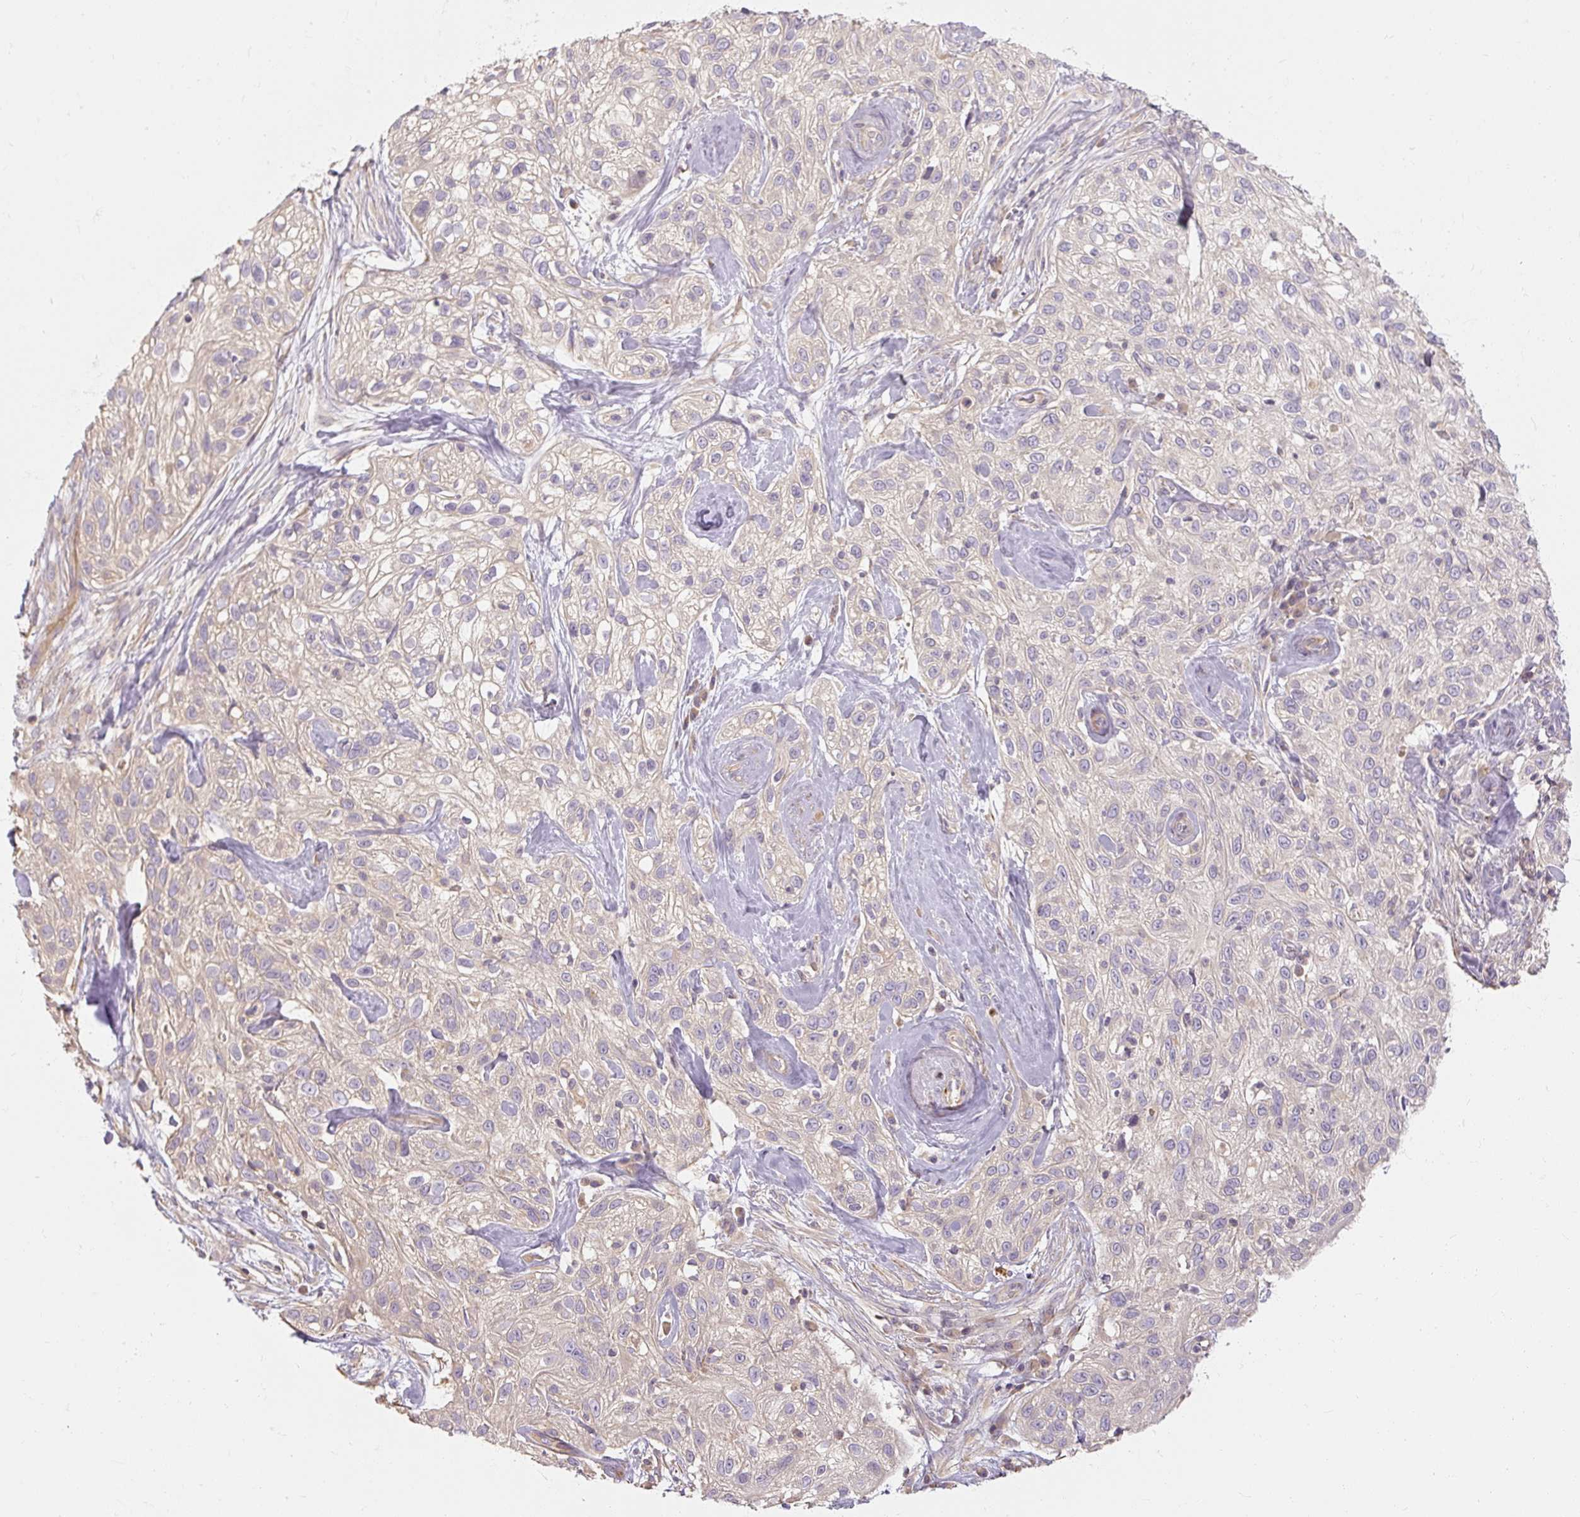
{"staining": {"intensity": "negative", "quantity": "none", "location": "none"}, "tissue": "skin cancer", "cell_type": "Tumor cells", "image_type": "cancer", "snomed": [{"axis": "morphology", "description": "Squamous cell carcinoma, NOS"}, {"axis": "topography", "description": "Skin"}], "caption": "Image shows no significant protein positivity in tumor cells of skin cancer (squamous cell carcinoma). (Stains: DAB (3,3'-diaminobenzidine) immunohistochemistry with hematoxylin counter stain, Microscopy: brightfield microscopy at high magnification).", "gene": "RB1CC1", "patient": {"sex": "male", "age": 82}}